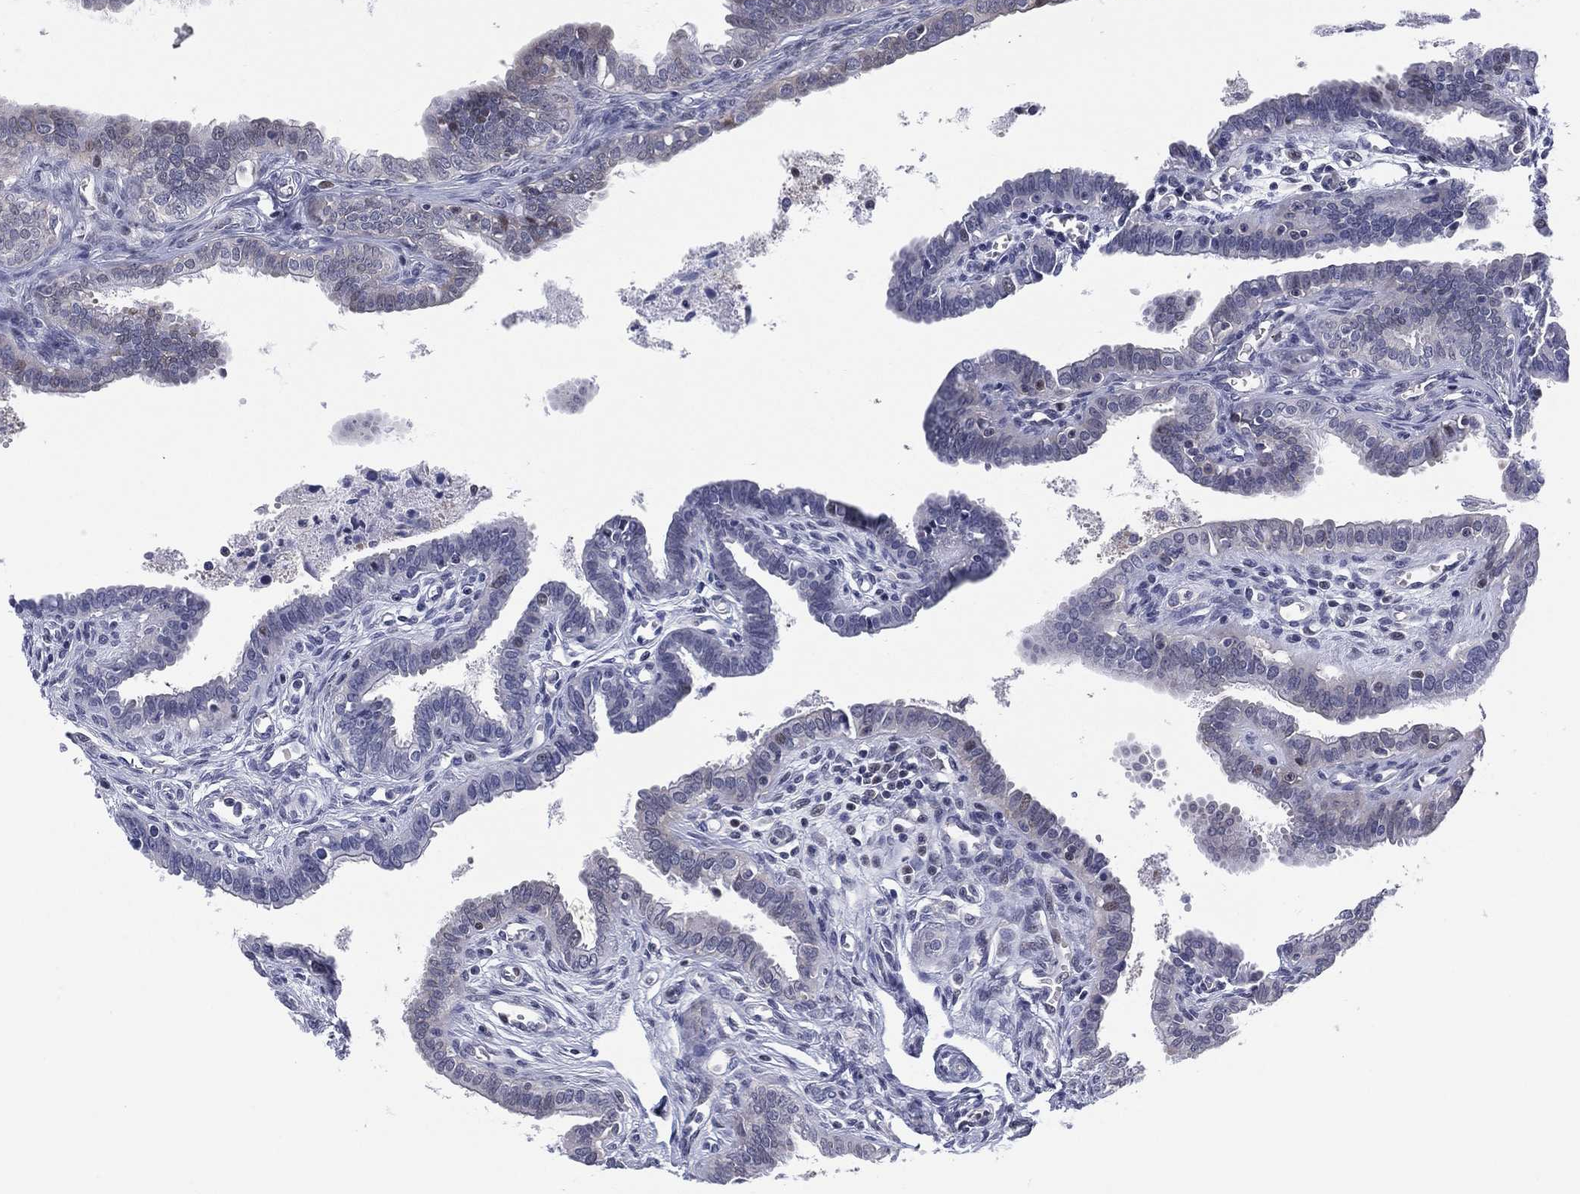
{"staining": {"intensity": "weak", "quantity": "<25%", "location": "nuclear"}, "tissue": "fallopian tube", "cell_type": "Glandular cells", "image_type": "normal", "snomed": [{"axis": "morphology", "description": "Normal tissue, NOS"}, {"axis": "morphology", "description": "Carcinoma, endometroid"}, {"axis": "topography", "description": "Fallopian tube"}, {"axis": "topography", "description": "Ovary"}], "caption": "Micrograph shows no protein expression in glandular cells of normal fallopian tube.", "gene": "SLC4A4", "patient": {"sex": "female", "age": 42}}